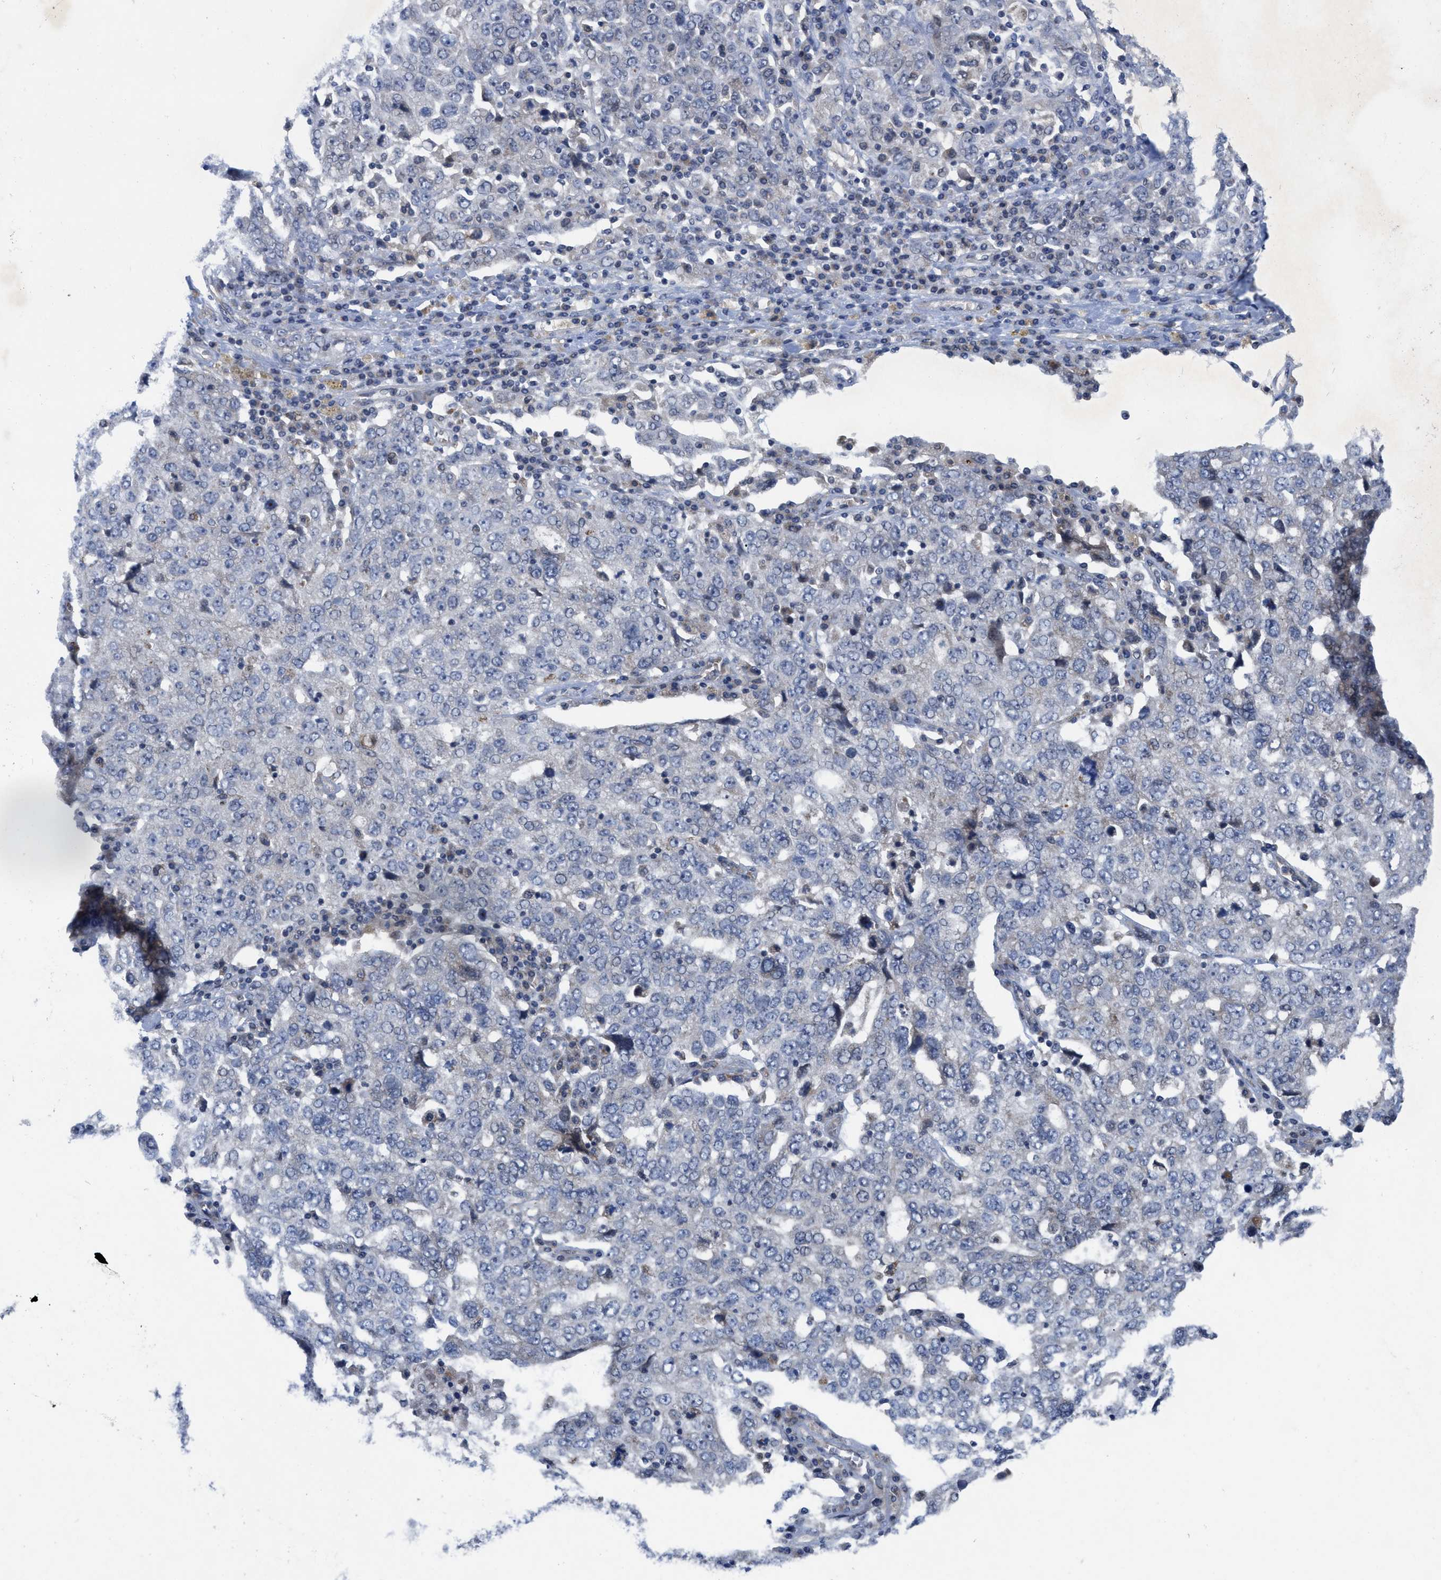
{"staining": {"intensity": "negative", "quantity": "none", "location": "none"}, "tissue": "ovarian cancer", "cell_type": "Tumor cells", "image_type": "cancer", "snomed": [{"axis": "morphology", "description": "Carcinoma, endometroid"}, {"axis": "topography", "description": "Ovary"}], "caption": "There is no significant staining in tumor cells of ovarian endometroid carcinoma.", "gene": "NDEL1", "patient": {"sex": "female", "age": 62}}